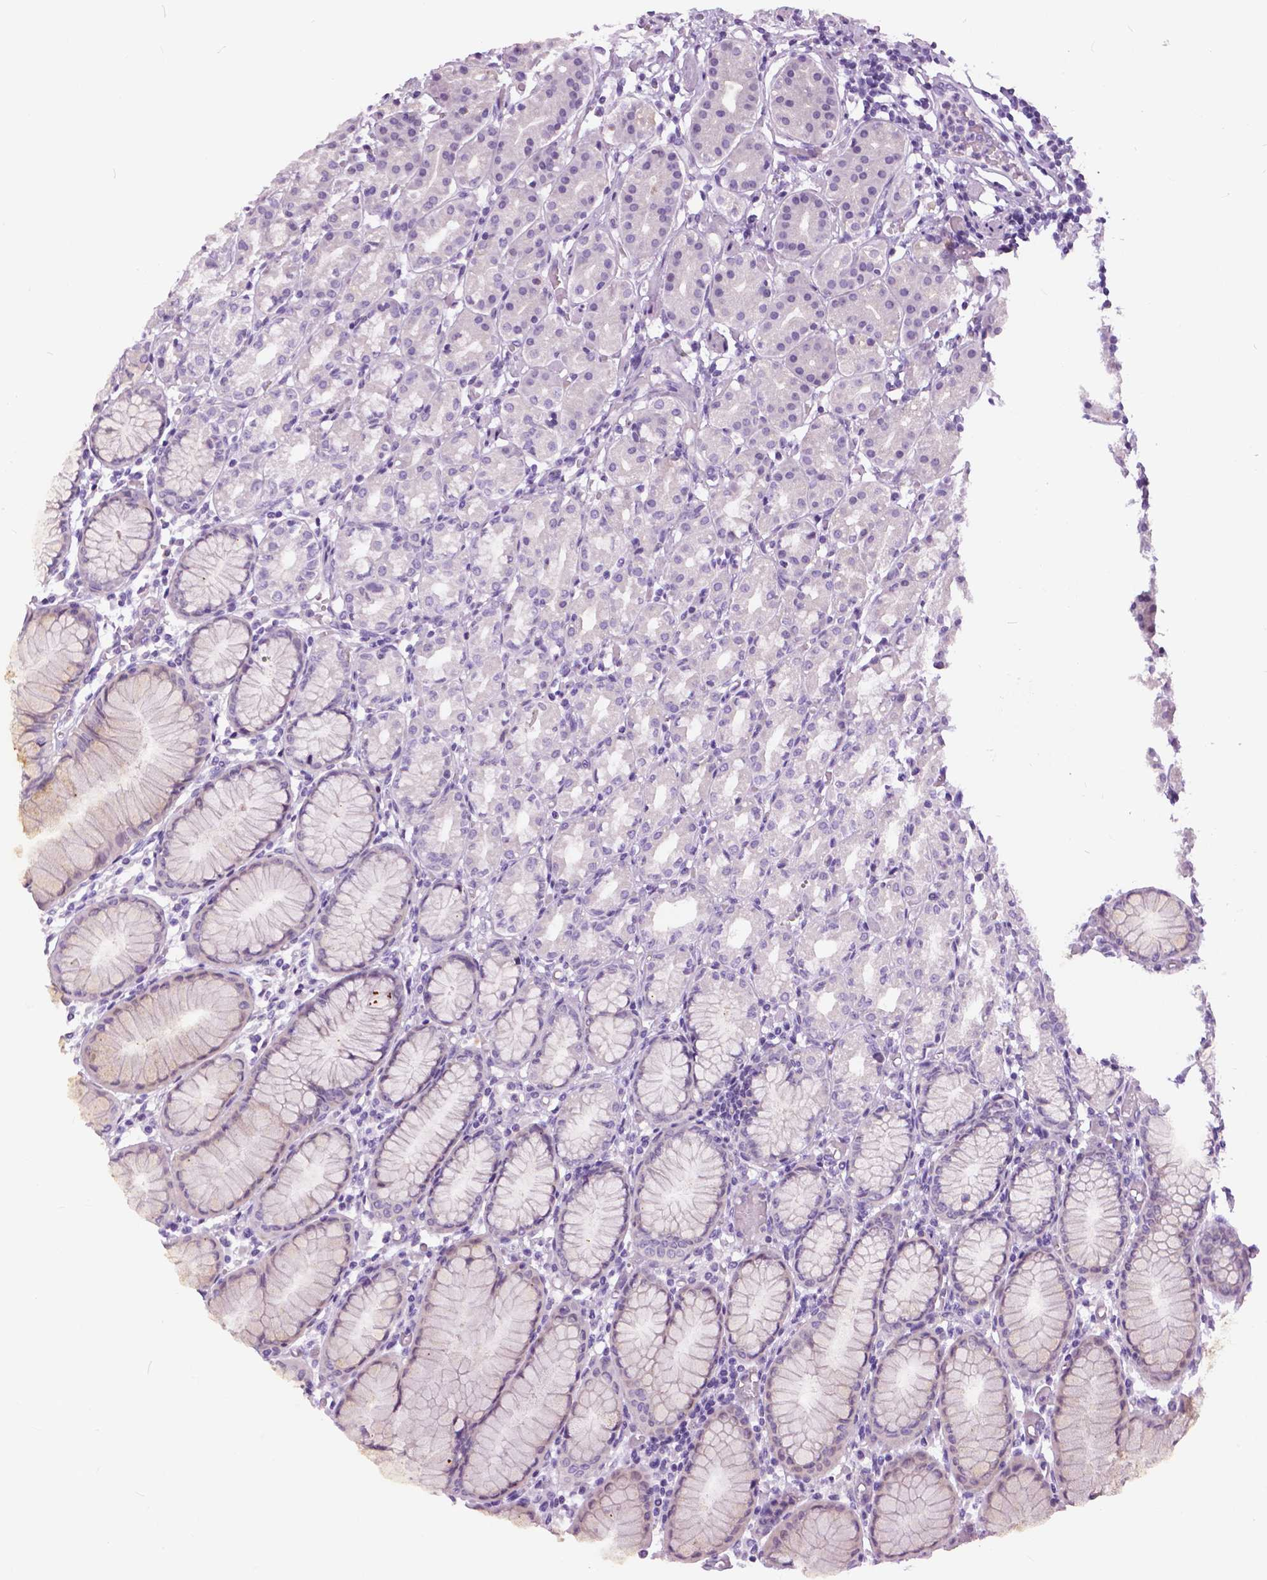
{"staining": {"intensity": "negative", "quantity": "none", "location": "none"}, "tissue": "stomach", "cell_type": "Glandular cells", "image_type": "normal", "snomed": [{"axis": "morphology", "description": "Normal tissue, NOS"}, {"axis": "topography", "description": "Stomach"}], "caption": "An immunohistochemistry (IHC) image of benign stomach is shown. There is no staining in glandular cells of stomach.", "gene": "TP53TG5", "patient": {"sex": "female", "age": 57}}